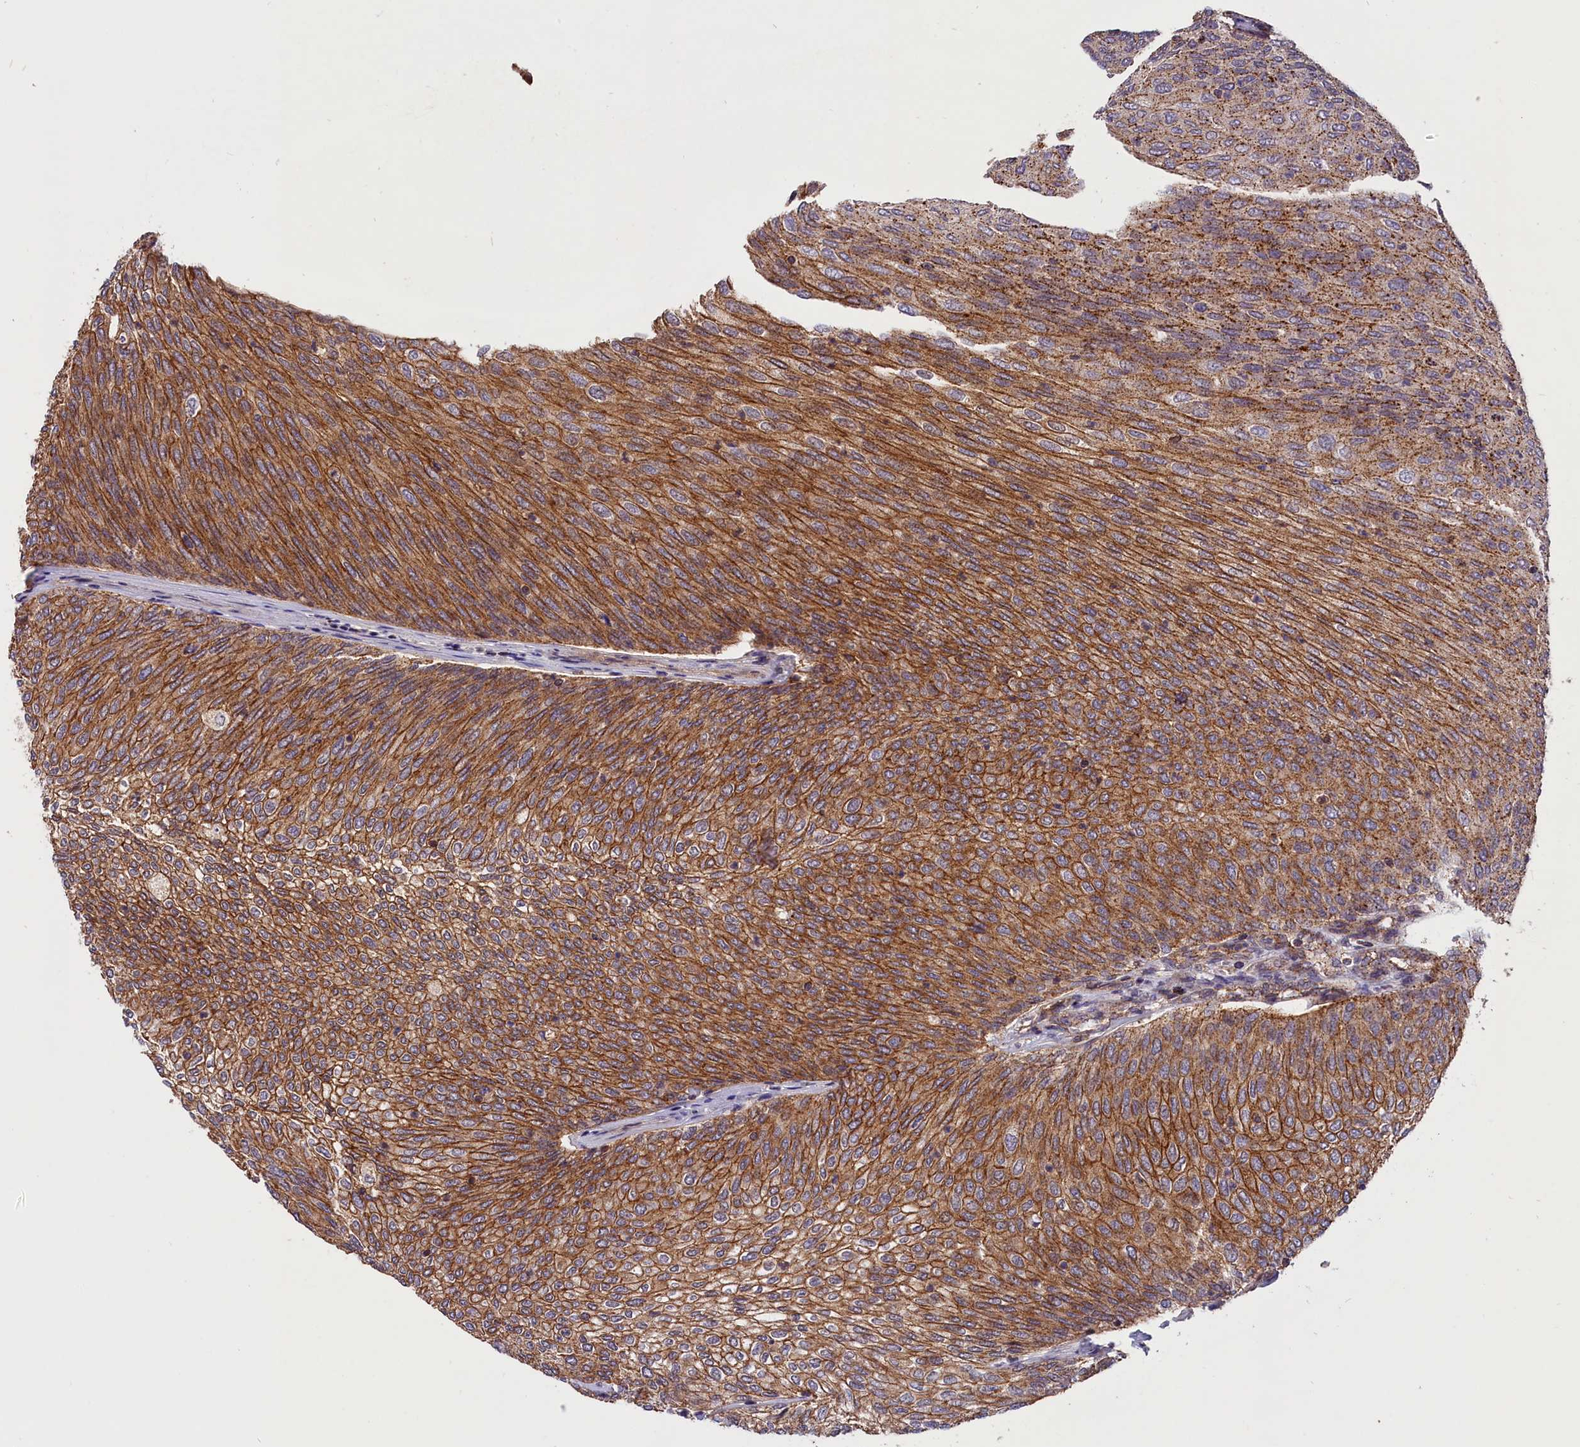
{"staining": {"intensity": "moderate", "quantity": ">75%", "location": "cytoplasmic/membranous"}, "tissue": "urothelial cancer", "cell_type": "Tumor cells", "image_type": "cancer", "snomed": [{"axis": "morphology", "description": "Urothelial carcinoma, Low grade"}, {"axis": "topography", "description": "Urinary bladder"}], "caption": "DAB (3,3'-diaminobenzidine) immunohistochemical staining of human urothelial carcinoma (low-grade) demonstrates moderate cytoplasmic/membranous protein positivity in about >75% of tumor cells.", "gene": "IST1", "patient": {"sex": "female", "age": 79}}